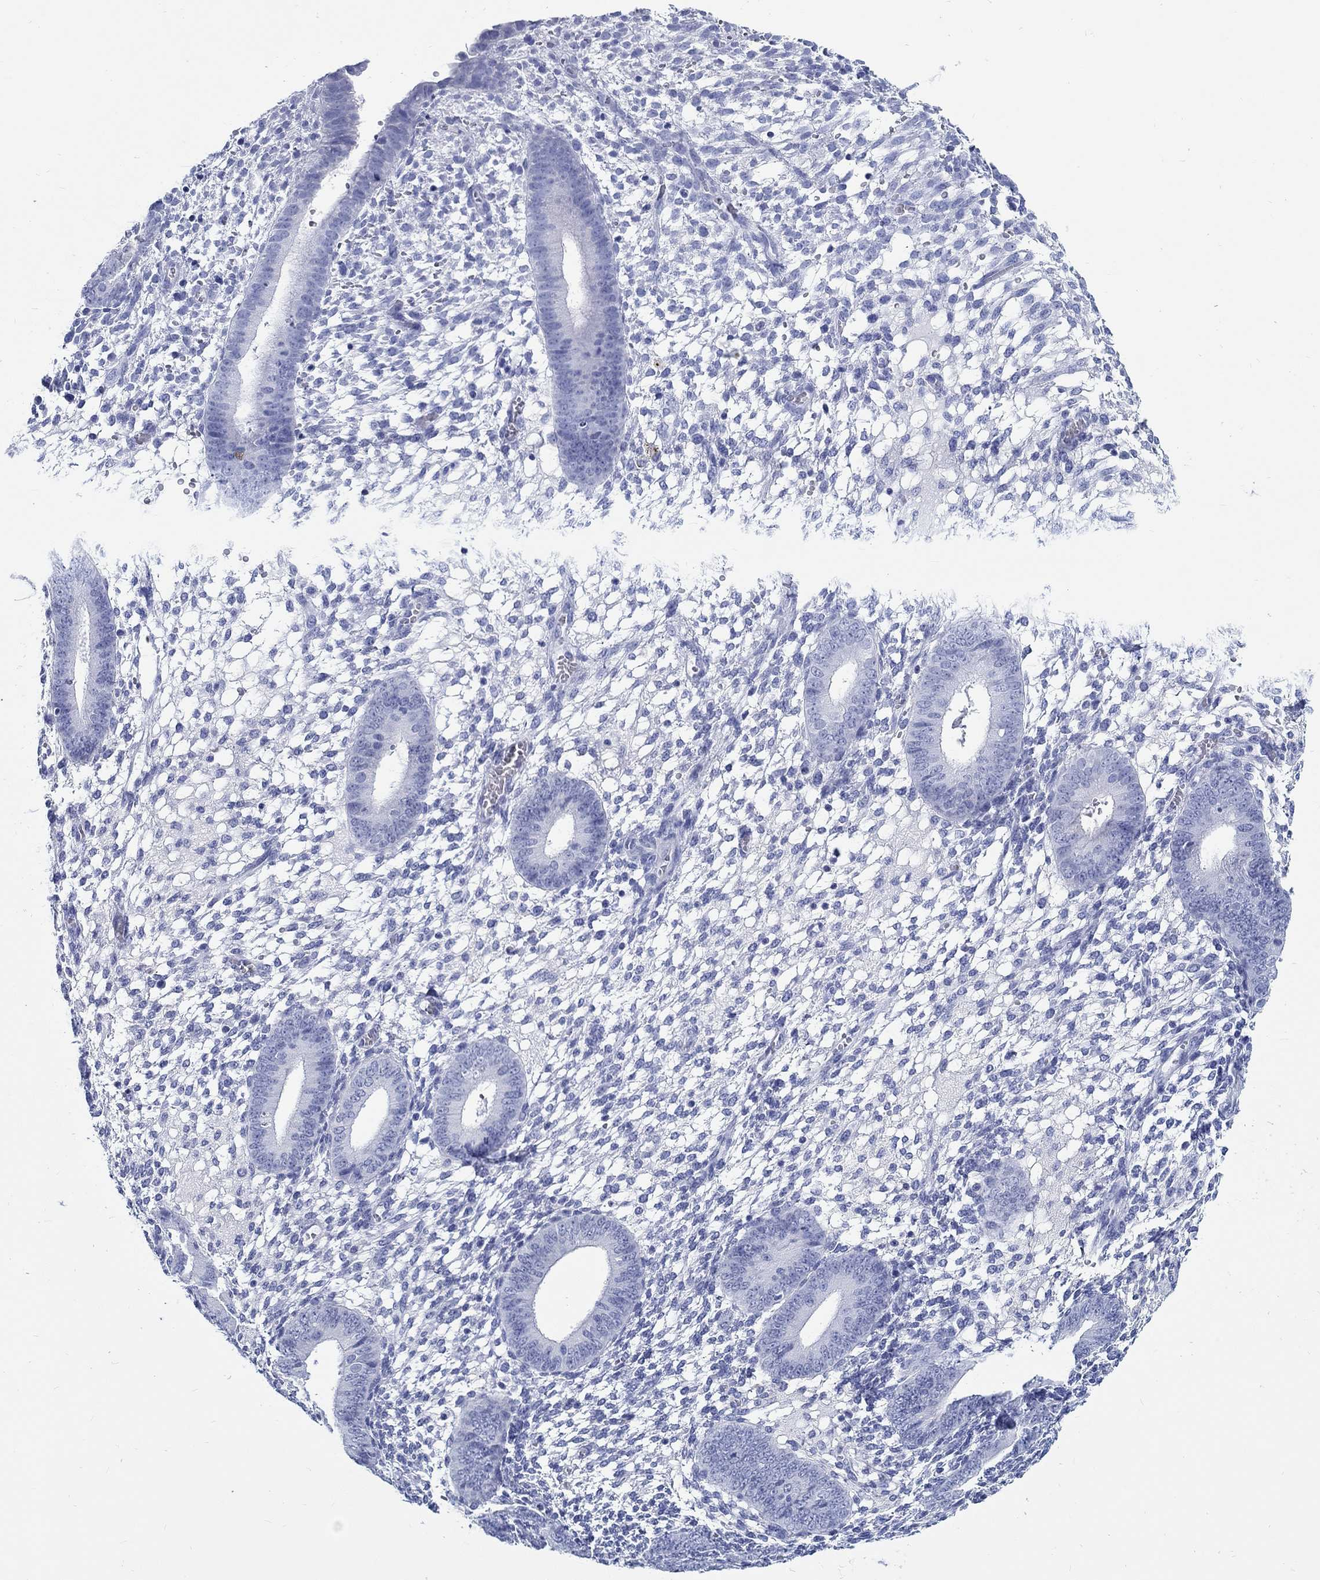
{"staining": {"intensity": "negative", "quantity": "none", "location": "none"}, "tissue": "endometrium", "cell_type": "Cells in endometrial stroma", "image_type": "normal", "snomed": [{"axis": "morphology", "description": "Normal tissue, NOS"}, {"axis": "topography", "description": "Endometrium"}], "caption": "There is no significant expression in cells in endometrial stroma of endometrium. Brightfield microscopy of immunohistochemistry stained with DAB (3,3'-diaminobenzidine) (brown) and hematoxylin (blue), captured at high magnification.", "gene": "FBXO2", "patient": {"sex": "female", "age": 39}}